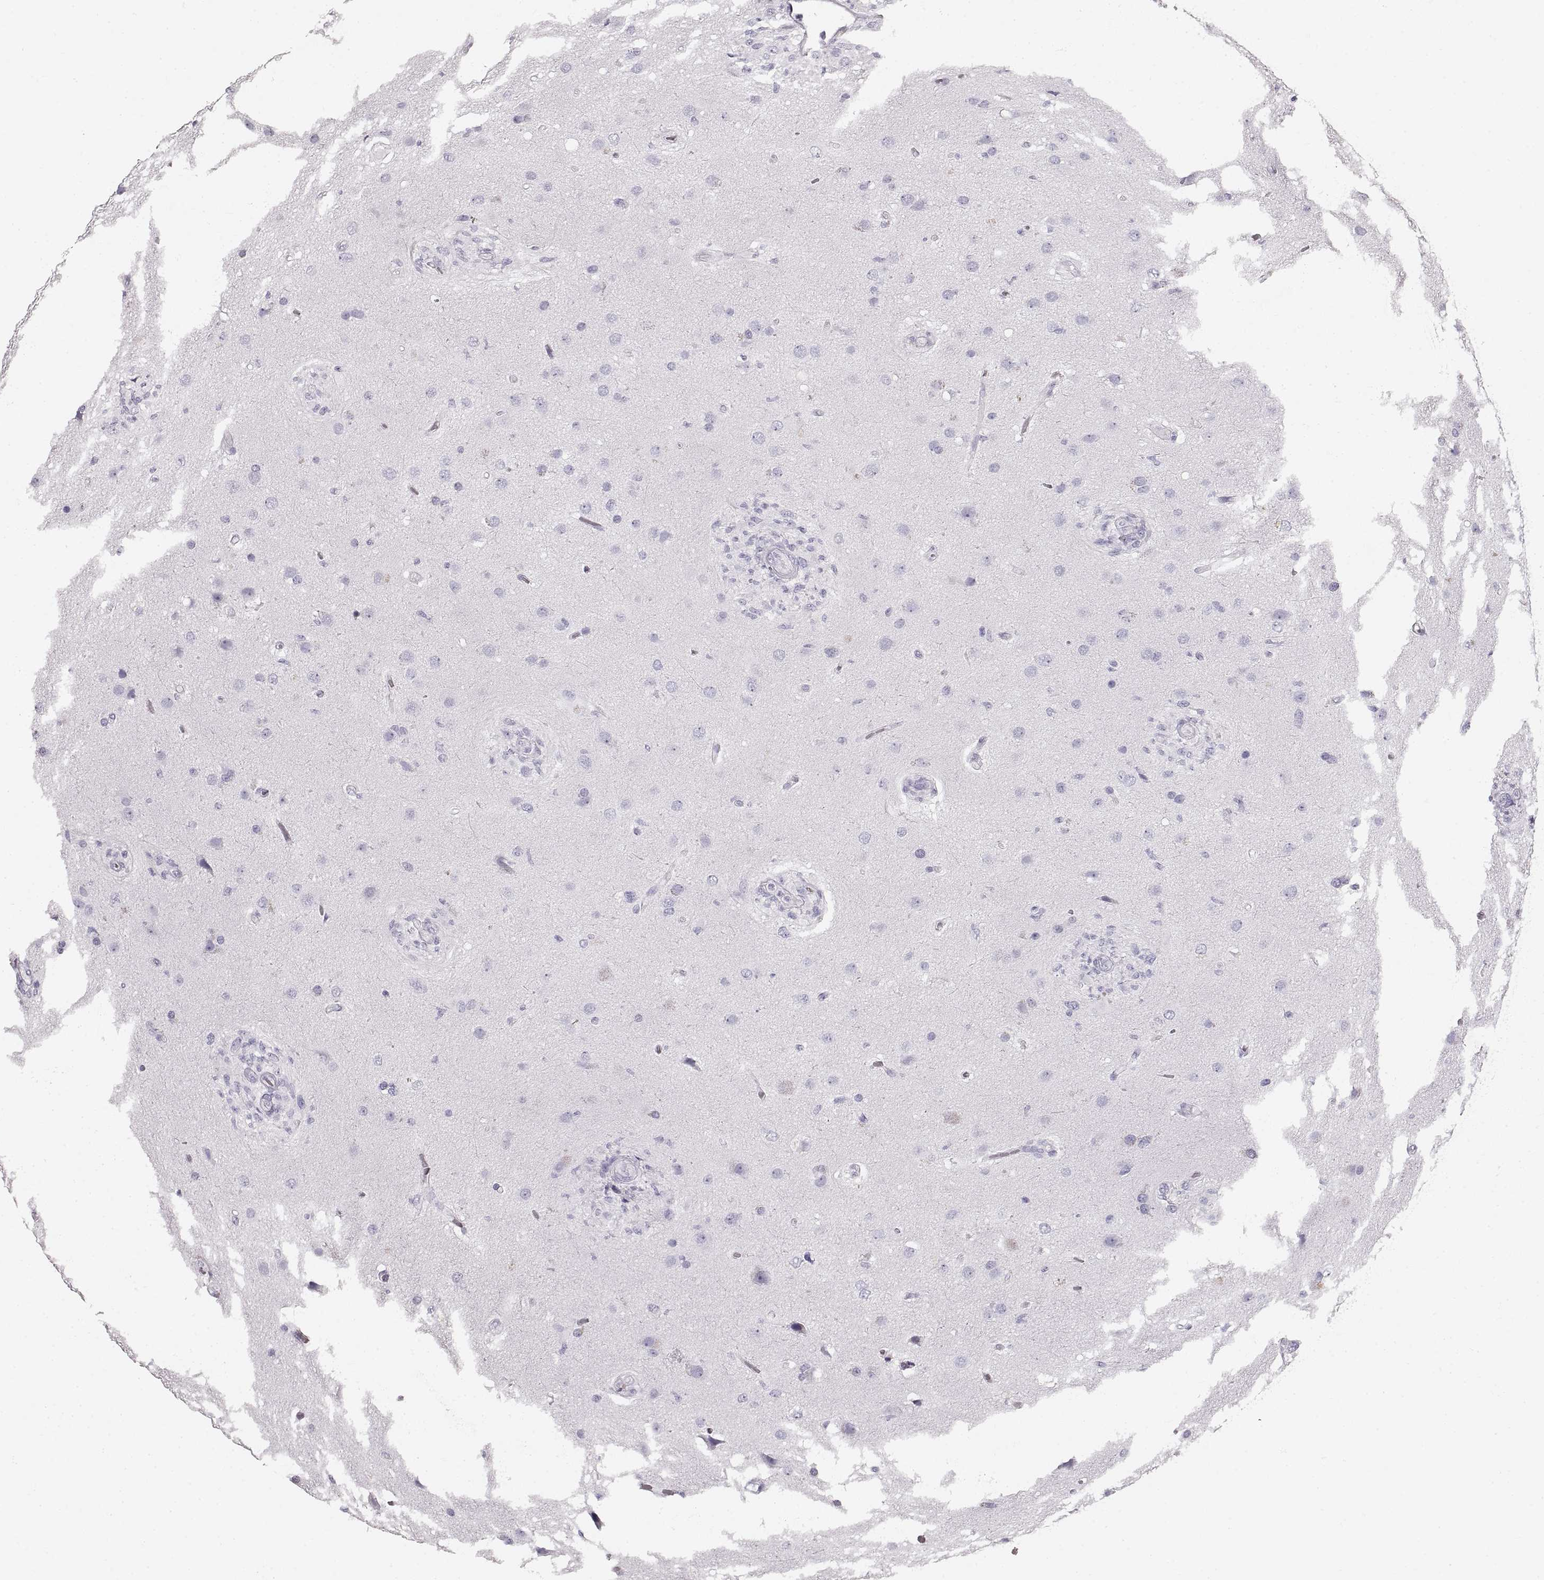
{"staining": {"intensity": "negative", "quantity": "none", "location": "none"}, "tissue": "glioma", "cell_type": "Tumor cells", "image_type": "cancer", "snomed": [{"axis": "morphology", "description": "Glioma, malignant, High grade"}, {"axis": "topography", "description": "Brain"}], "caption": "A histopathology image of glioma stained for a protein demonstrates no brown staining in tumor cells.", "gene": "CRYAA", "patient": {"sex": "male", "age": 68}}